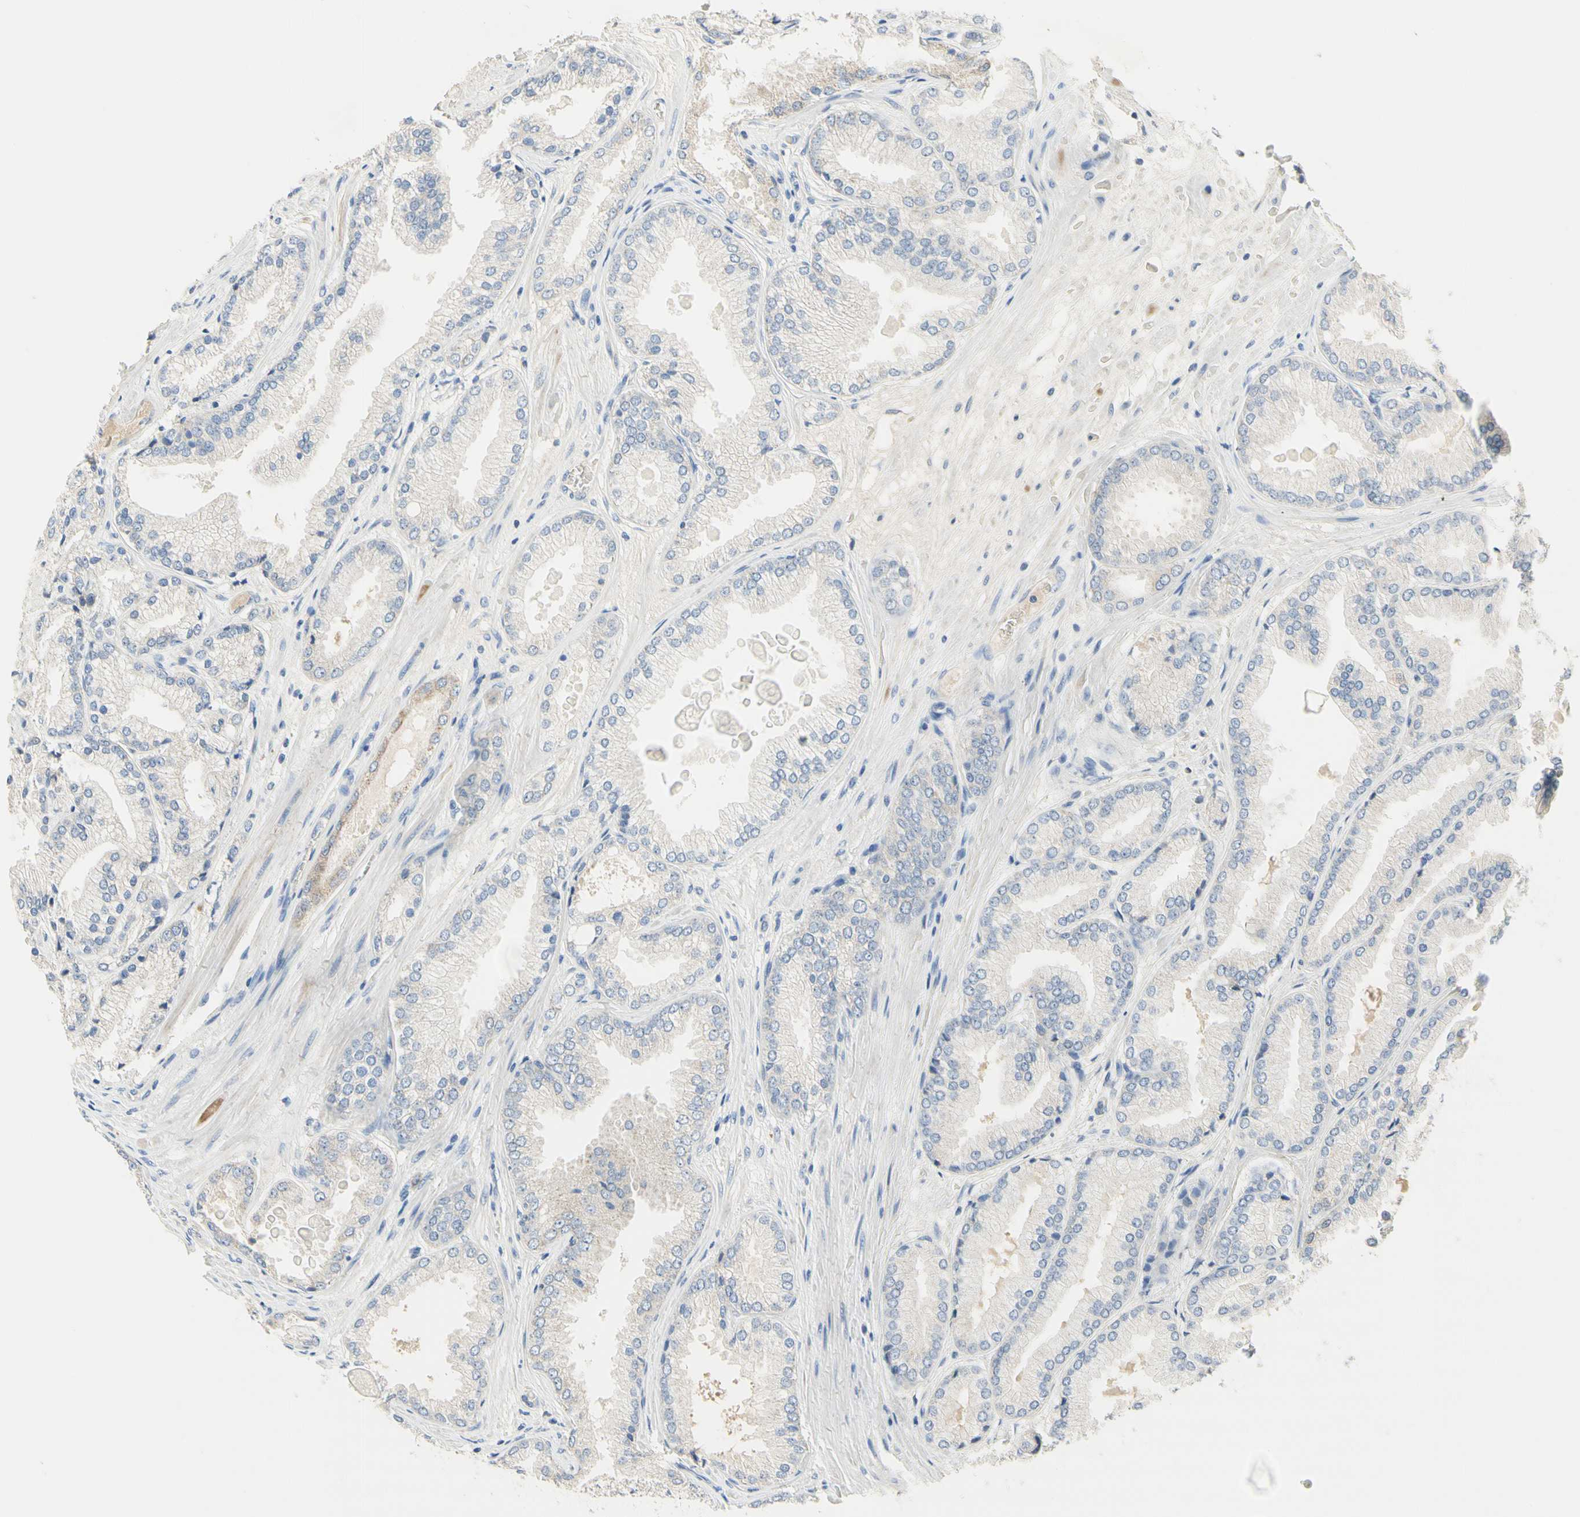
{"staining": {"intensity": "negative", "quantity": "none", "location": "none"}, "tissue": "prostate cancer", "cell_type": "Tumor cells", "image_type": "cancer", "snomed": [{"axis": "morphology", "description": "Adenocarcinoma, High grade"}, {"axis": "topography", "description": "Prostate"}], "caption": "The IHC photomicrograph has no significant staining in tumor cells of high-grade adenocarcinoma (prostate) tissue.", "gene": "NECTIN4", "patient": {"sex": "male", "age": 59}}